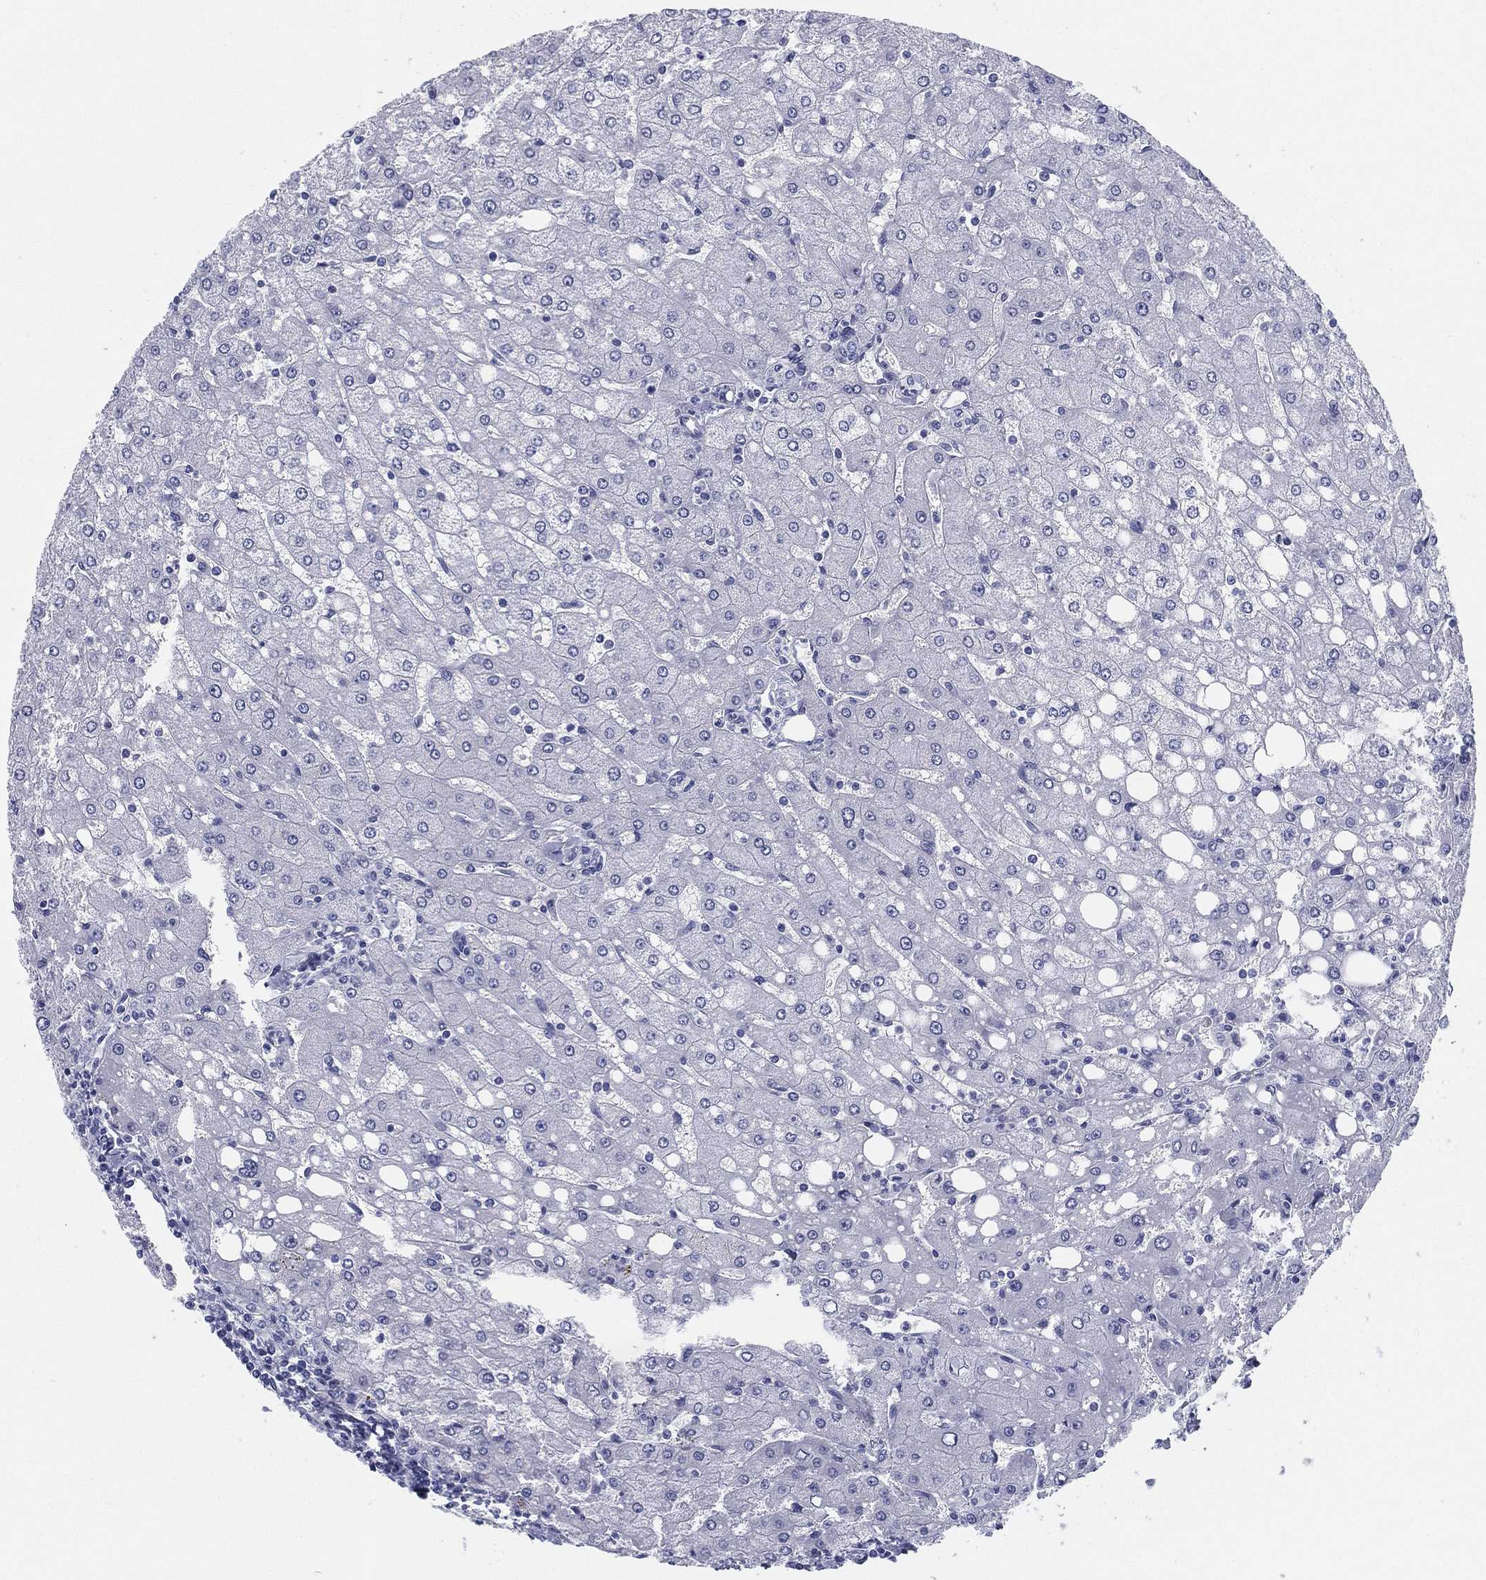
{"staining": {"intensity": "negative", "quantity": "none", "location": "none"}, "tissue": "liver", "cell_type": "Cholangiocytes", "image_type": "normal", "snomed": [{"axis": "morphology", "description": "Normal tissue, NOS"}, {"axis": "topography", "description": "Liver"}], "caption": "IHC micrograph of unremarkable liver: liver stained with DAB exhibits no significant protein staining in cholangiocytes.", "gene": "ATP1B2", "patient": {"sex": "female", "age": 53}}